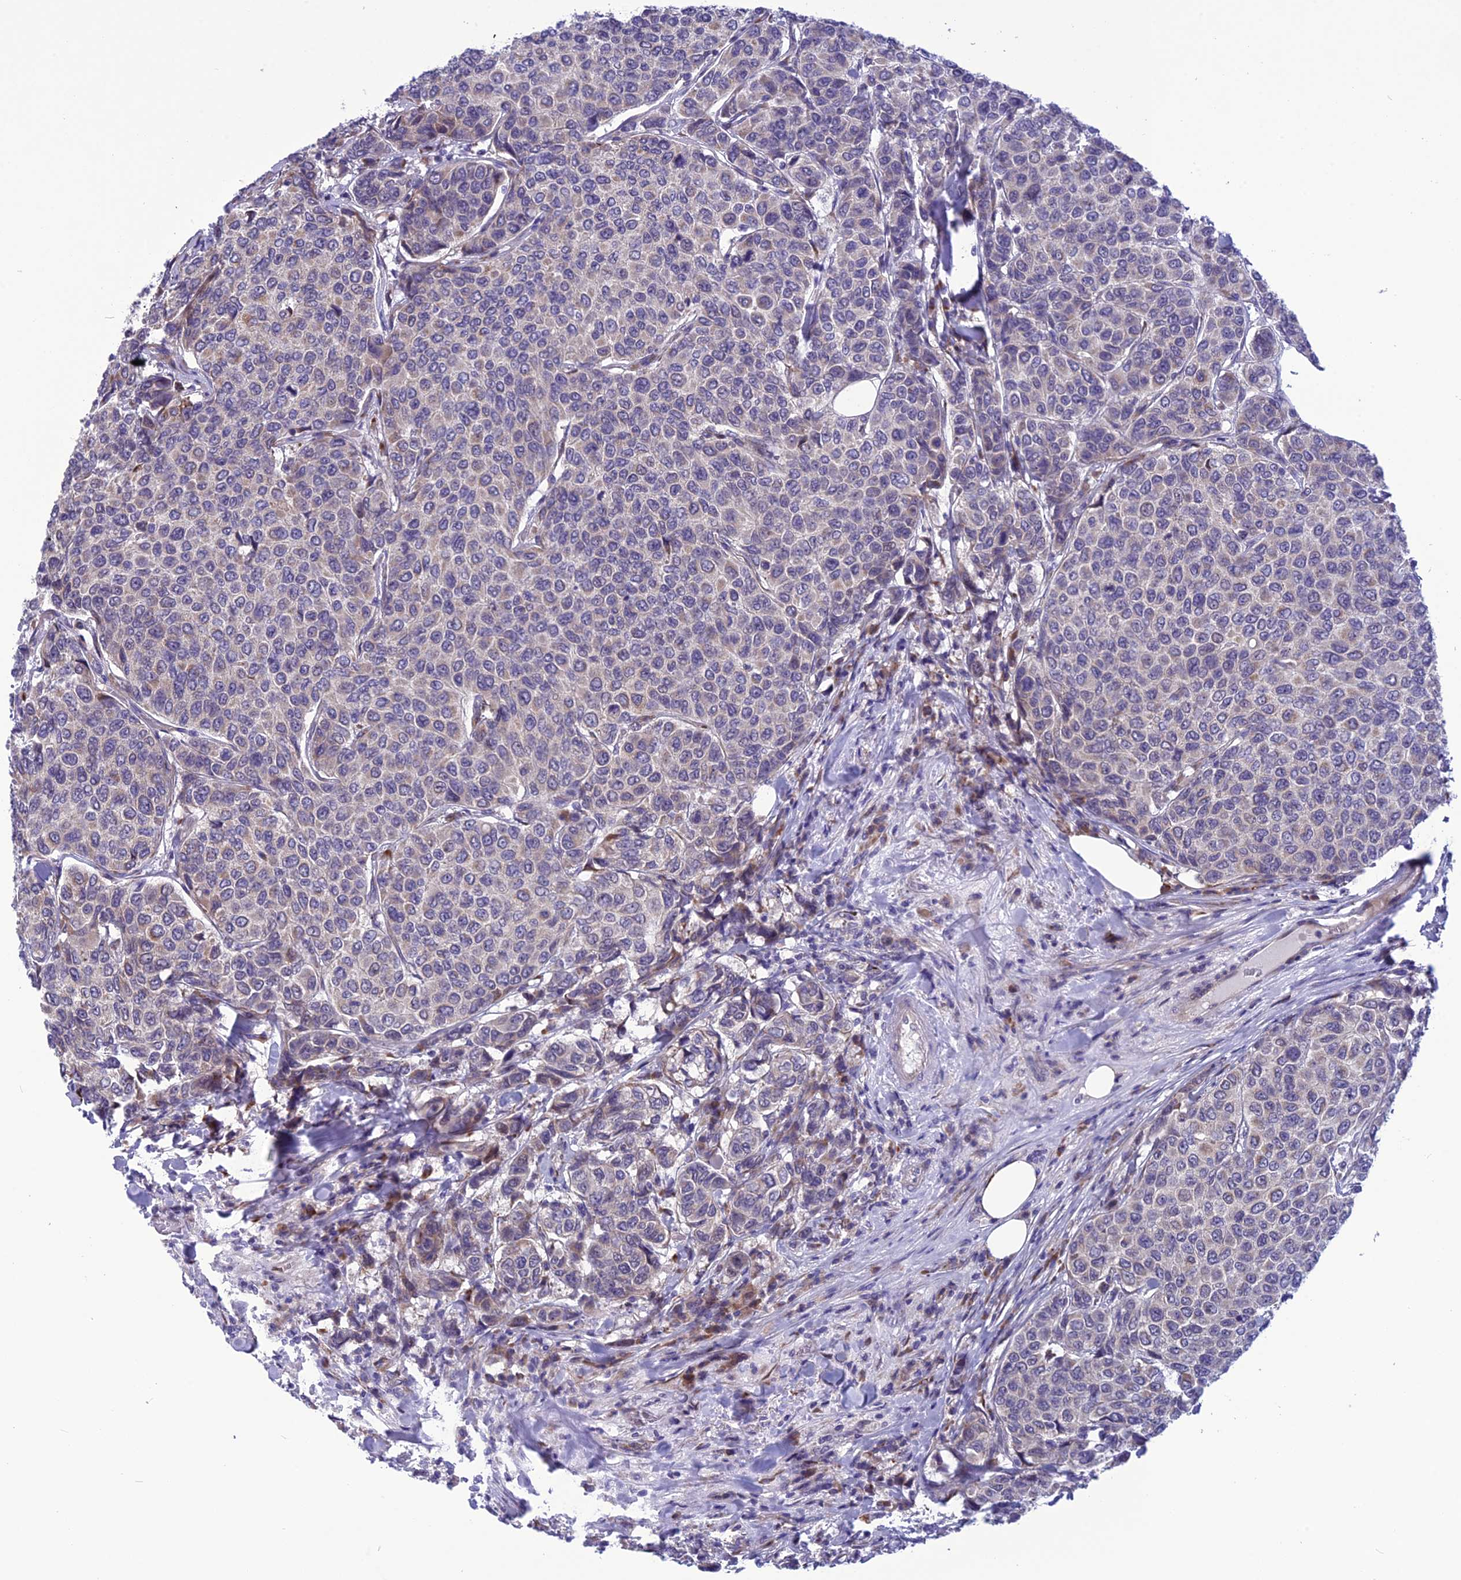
{"staining": {"intensity": "negative", "quantity": "none", "location": "none"}, "tissue": "breast cancer", "cell_type": "Tumor cells", "image_type": "cancer", "snomed": [{"axis": "morphology", "description": "Duct carcinoma"}, {"axis": "topography", "description": "Breast"}], "caption": "This is an immunohistochemistry (IHC) histopathology image of human infiltrating ductal carcinoma (breast). There is no staining in tumor cells.", "gene": "PSMF1", "patient": {"sex": "female", "age": 55}}